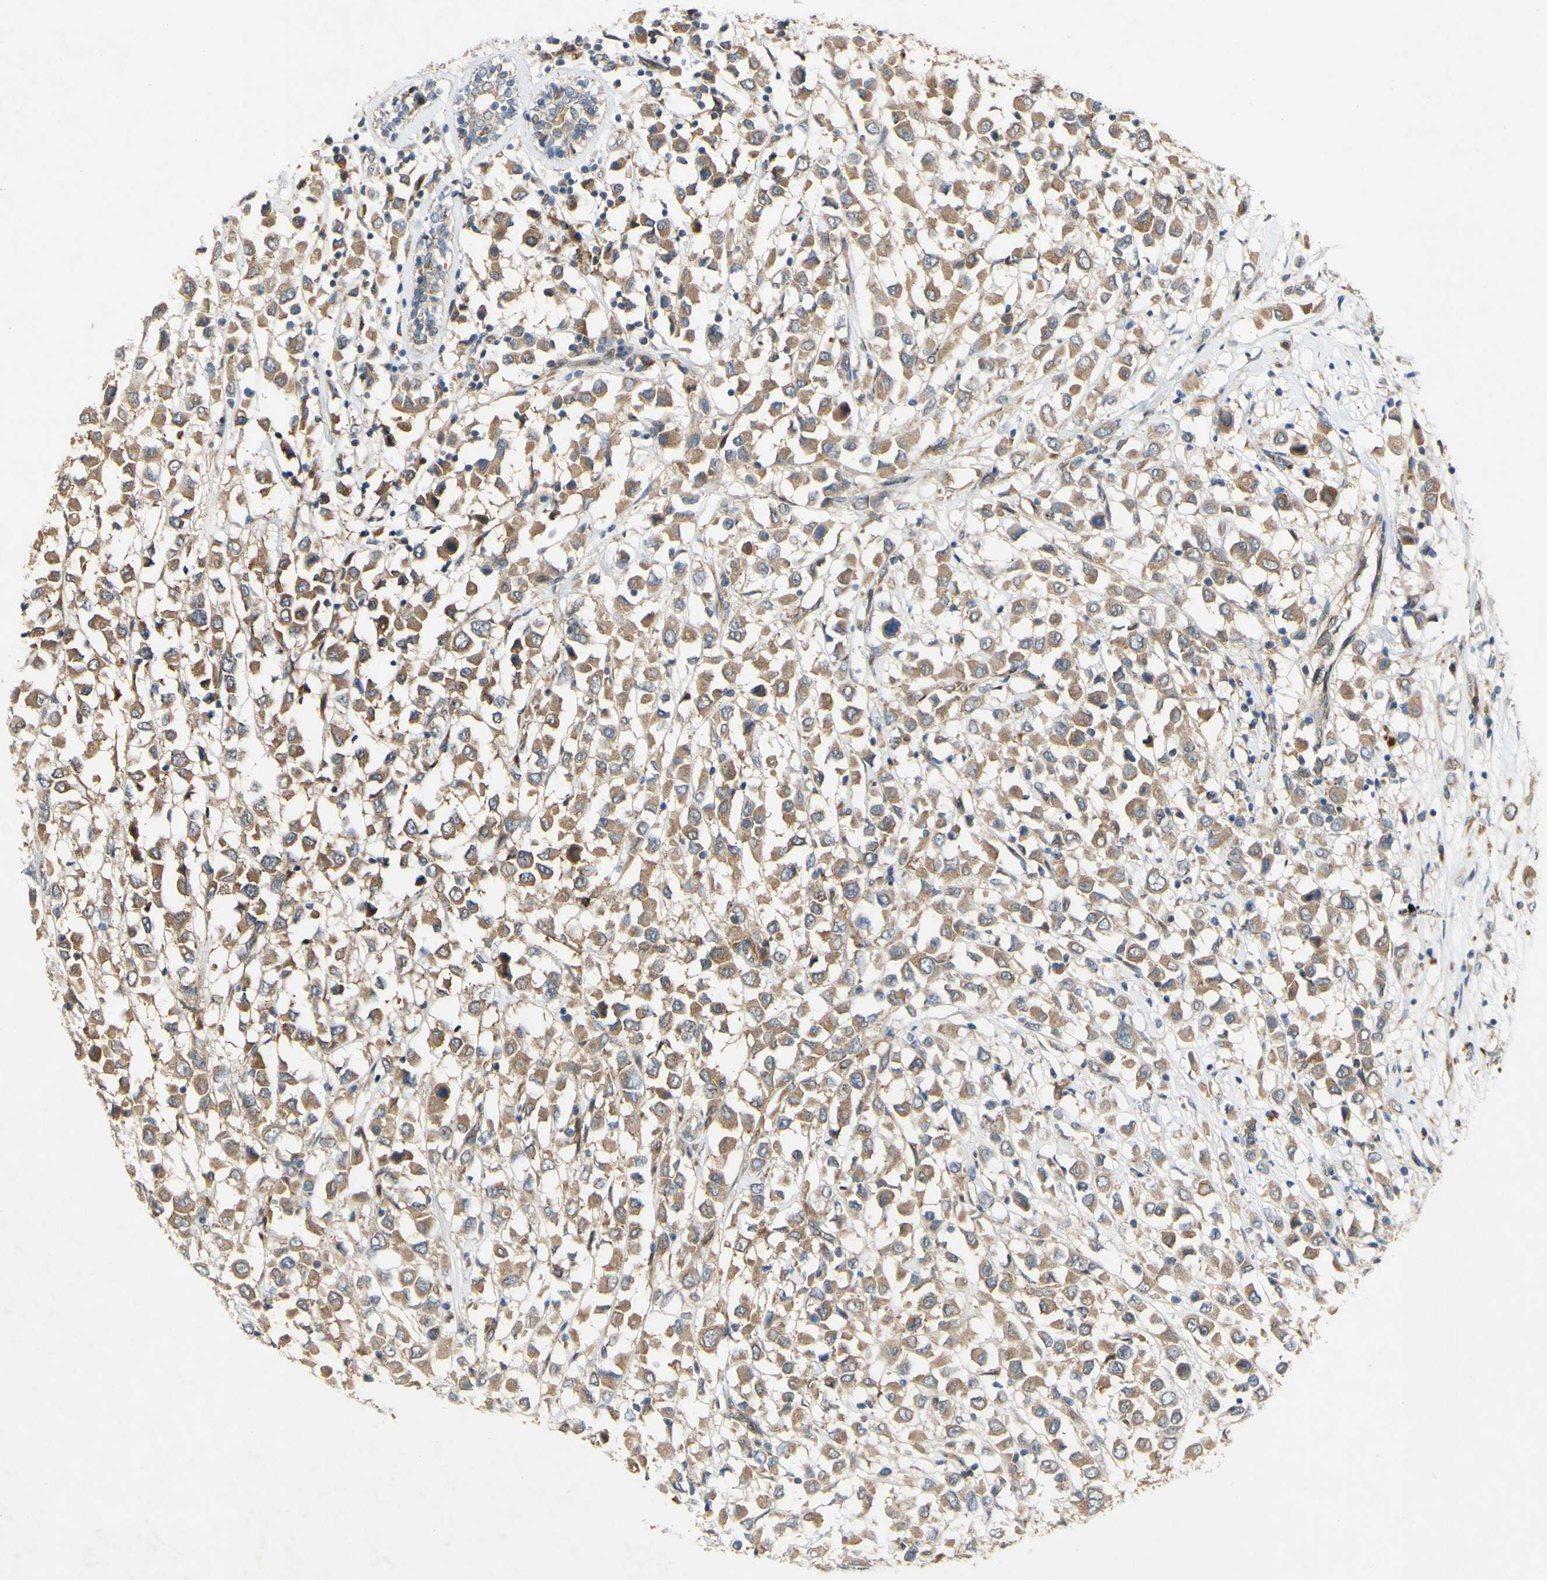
{"staining": {"intensity": "moderate", "quantity": ">75%", "location": "cytoplasmic/membranous"}, "tissue": "breast cancer", "cell_type": "Tumor cells", "image_type": "cancer", "snomed": [{"axis": "morphology", "description": "Duct carcinoma"}, {"axis": "topography", "description": "Breast"}], "caption": "Immunohistochemical staining of human breast infiltrating ductal carcinoma exhibits moderate cytoplasmic/membranous protein staining in about >75% of tumor cells. The staining was performed using DAB, with brown indicating positive protein expression. Nuclei are stained blue with hematoxylin.", "gene": "PDGFB", "patient": {"sex": "female", "age": 61}}